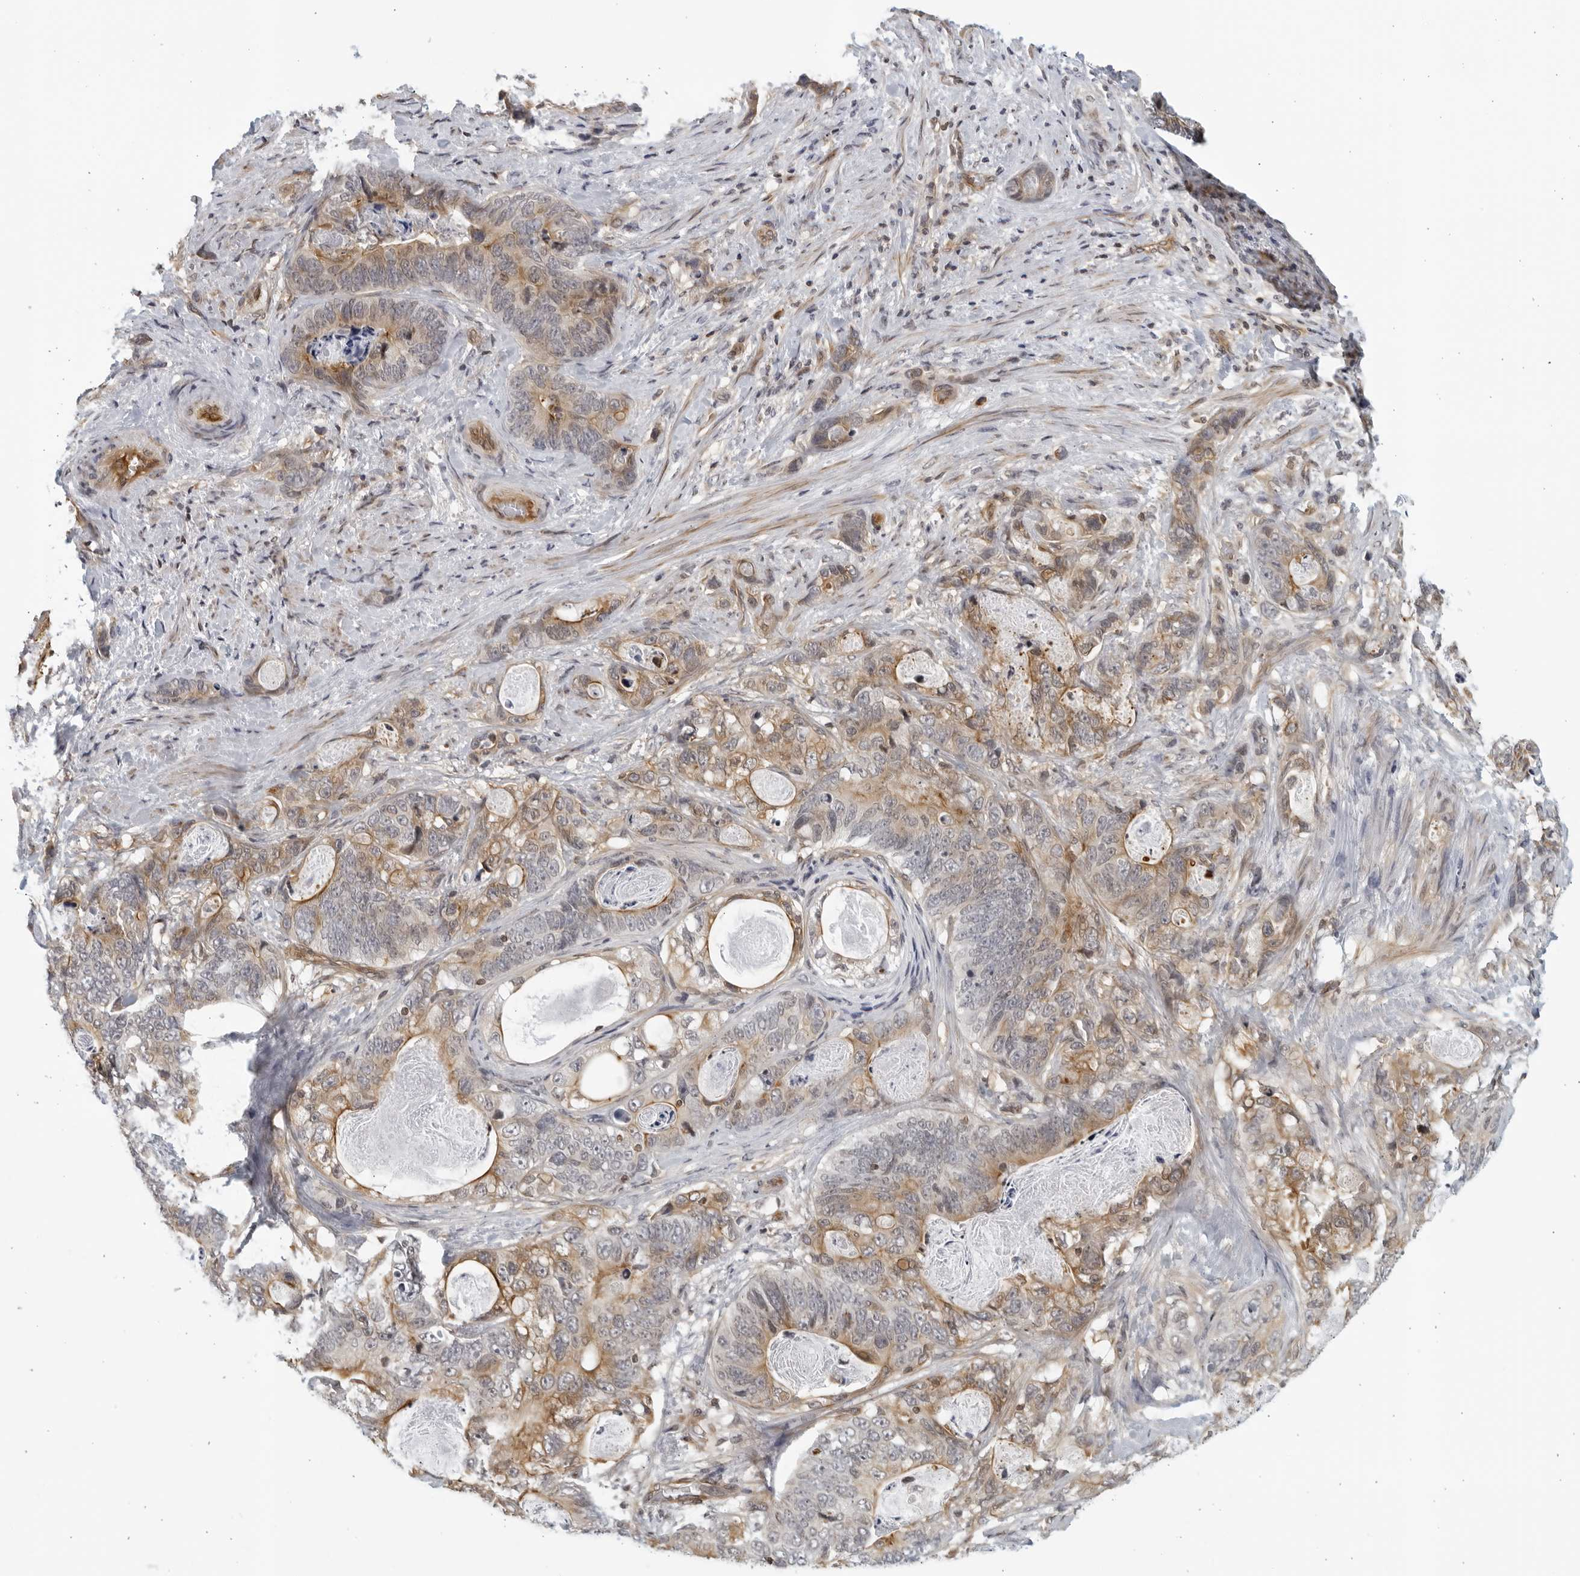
{"staining": {"intensity": "moderate", "quantity": ">75%", "location": "cytoplasmic/membranous"}, "tissue": "stomach cancer", "cell_type": "Tumor cells", "image_type": "cancer", "snomed": [{"axis": "morphology", "description": "Normal tissue, NOS"}, {"axis": "morphology", "description": "Adenocarcinoma, NOS"}, {"axis": "topography", "description": "Stomach"}], "caption": "Brown immunohistochemical staining in stomach cancer (adenocarcinoma) reveals moderate cytoplasmic/membranous staining in approximately >75% of tumor cells.", "gene": "SERTAD4", "patient": {"sex": "female", "age": 89}}